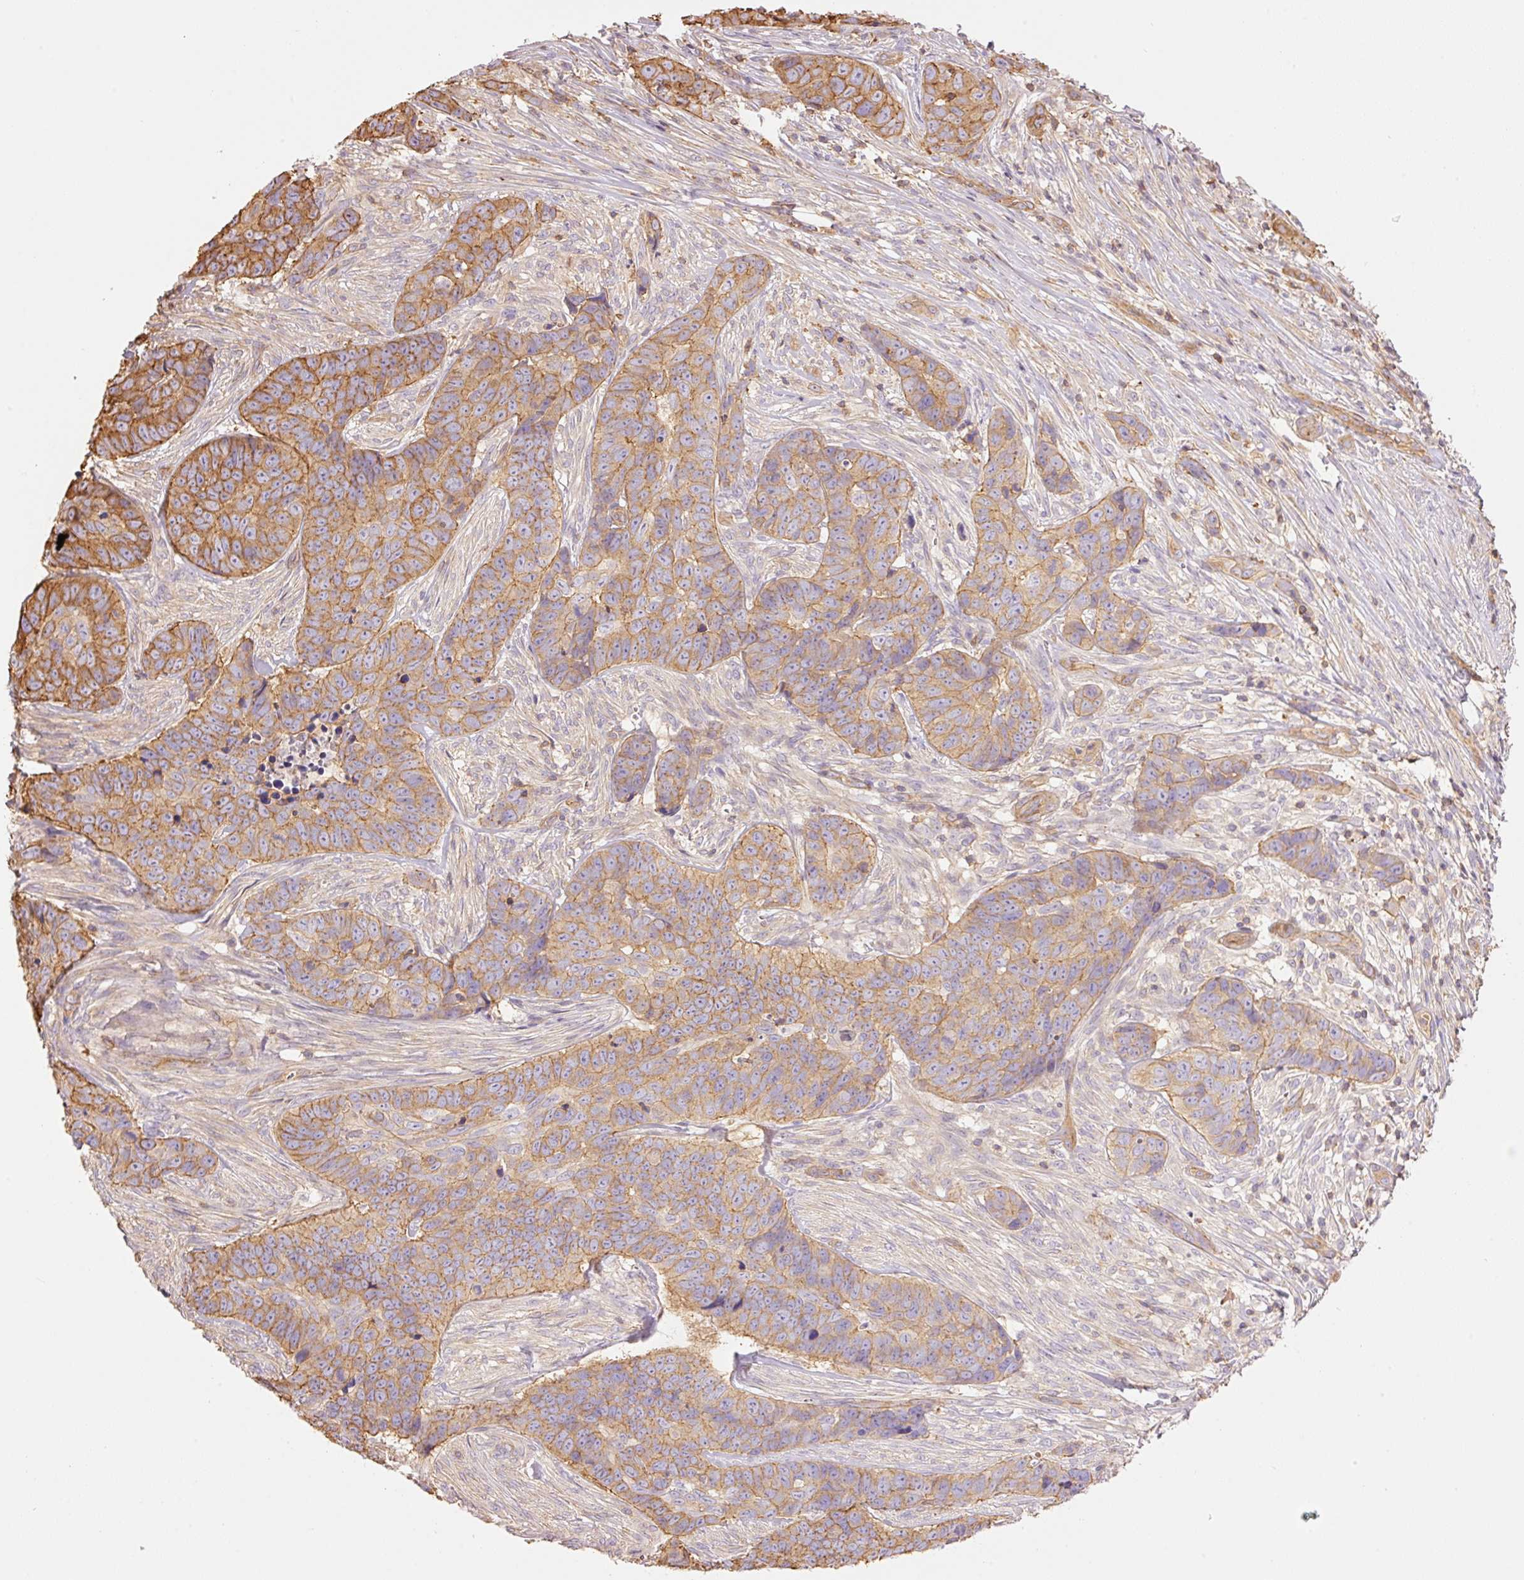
{"staining": {"intensity": "moderate", "quantity": ">75%", "location": "cytoplasmic/membranous"}, "tissue": "skin cancer", "cell_type": "Tumor cells", "image_type": "cancer", "snomed": [{"axis": "morphology", "description": "Basal cell carcinoma"}, {"axis": "topography", "description": "Skin"}], "caption": "Human basal cell carcinoma (skin) stained with a protein marker reveals moderate staining in tumor cells.", "gene": "PPP1R1B", "patient": {"sex": "female", "age": 82}}